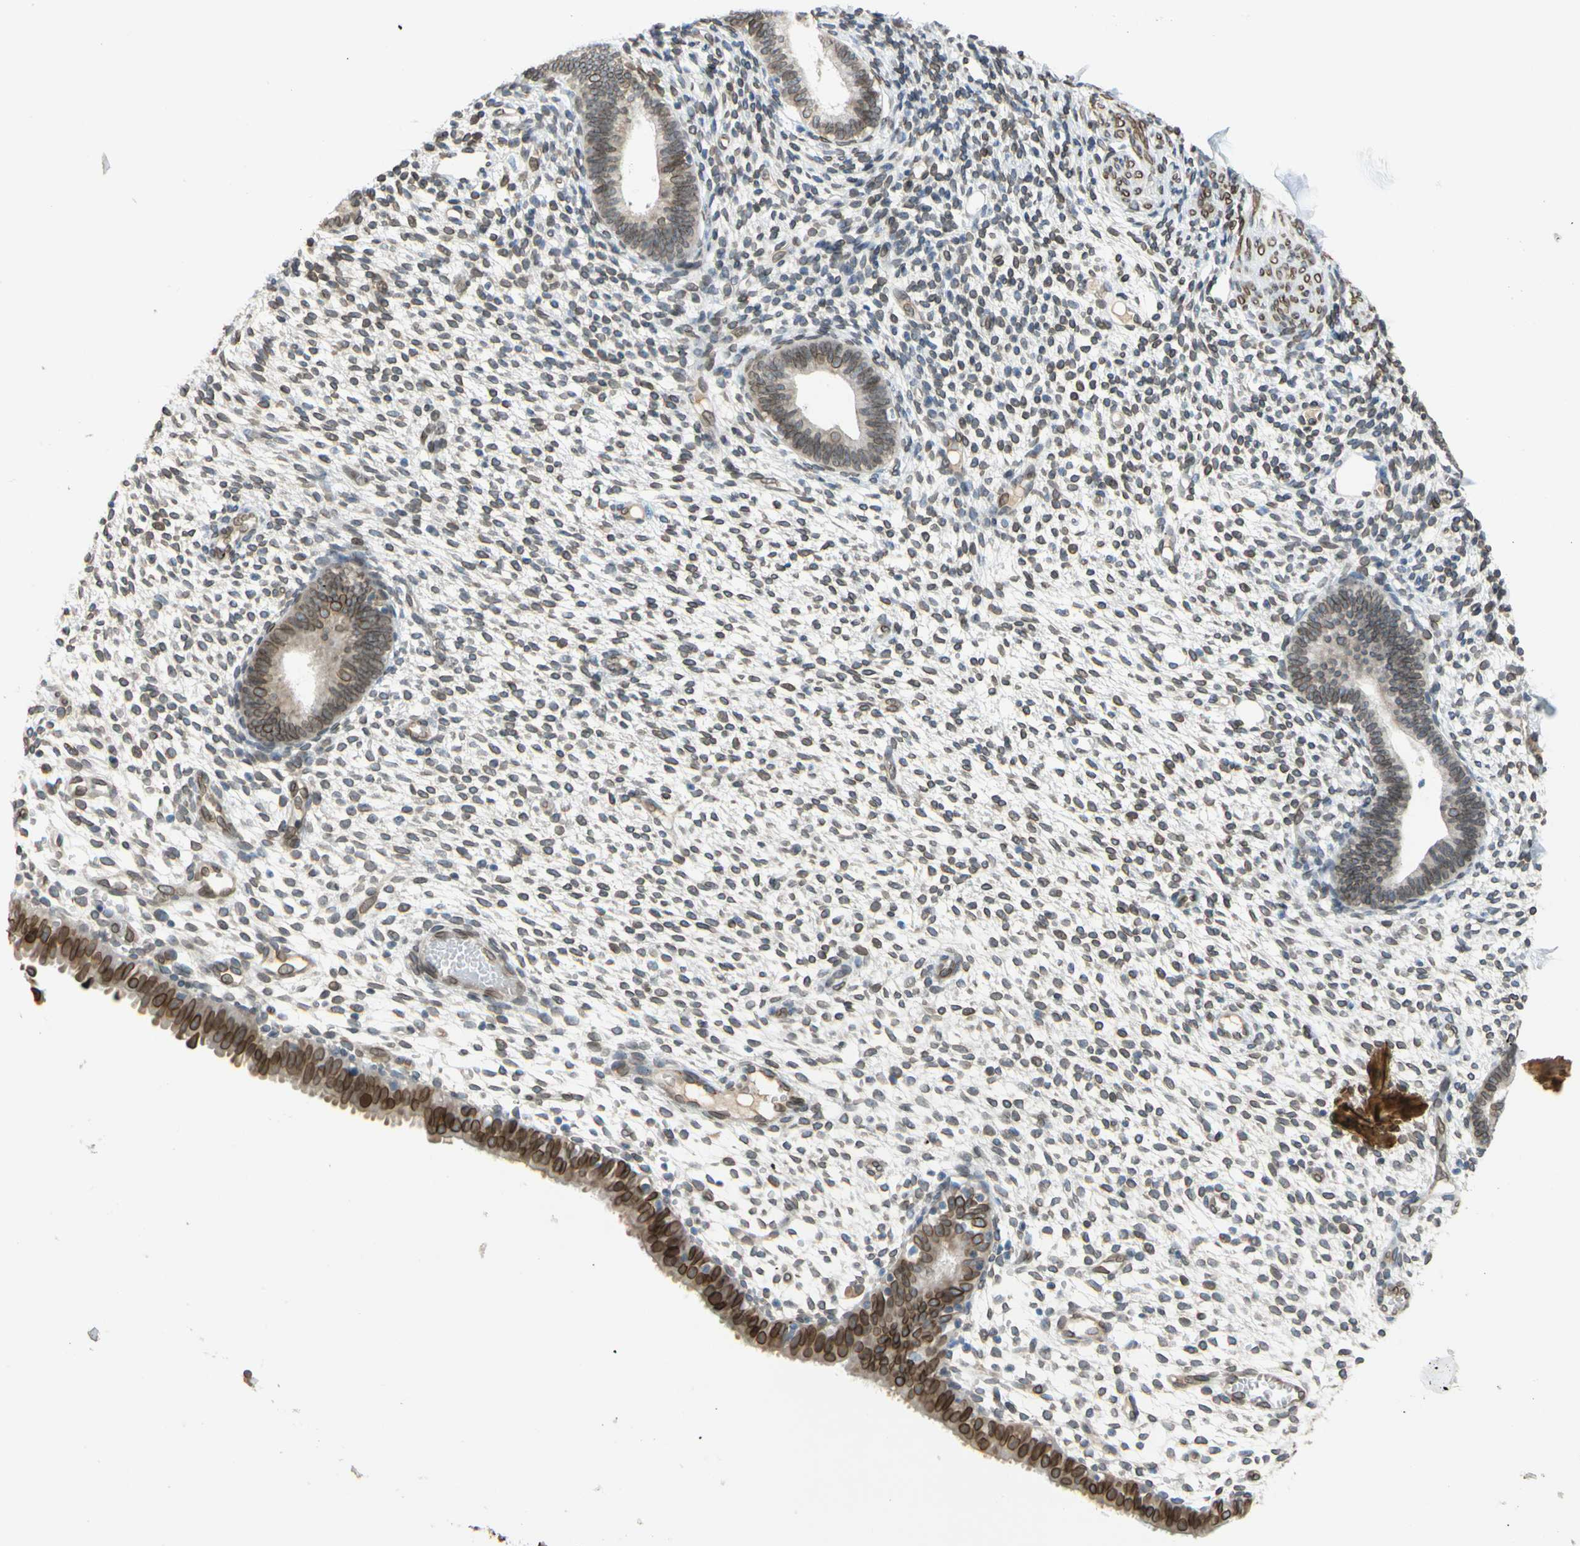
{"staining": {"intensity": "weak", "quantity": ">75%", "location": "cytoplasmic/membranous,nuclear"}, "tissue": "endometrium", "cell_type": "Cells in endometrial stroma", "image_type": "normal", "snomed": [{"axis": "morphology", "description": "Normal tissue, NOS"}, {"axis": "topography", "description": "Endometrium"}], "caption": "Unremarkable endometrium reveals weak cytoplasmic/membranous,nuclear staining in approximately >75% of cells in endometrial stroma The protein is stained brown, and the nuclei are stained in blue (DAB (3,3'-diaminobenzidine) IHC with brightfield microscopy, high magnification)..", "gene": "SUN1", "patient": {"sex": "female", "age": 61}}